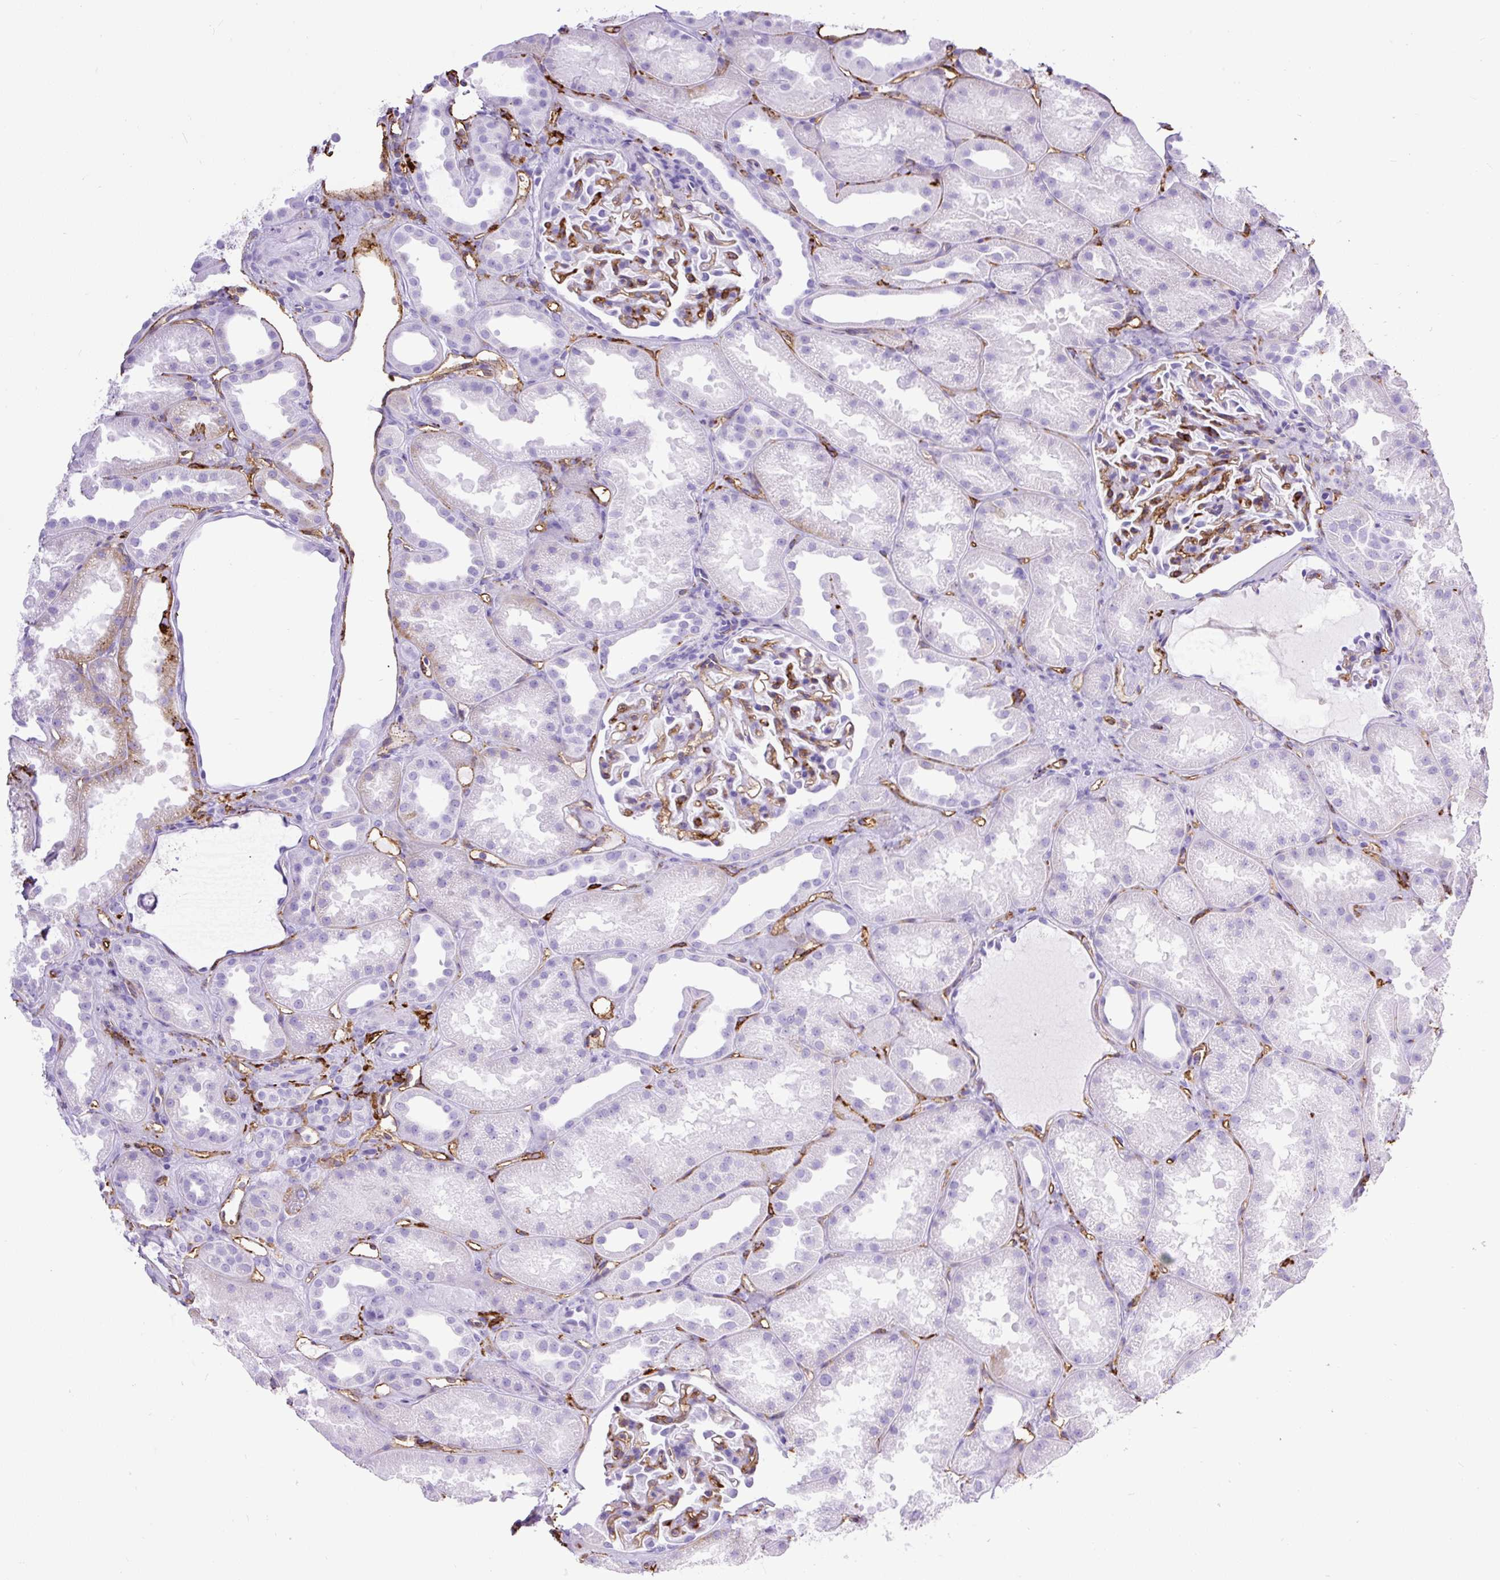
{"staining": {"intensity": "negative", "quantity": "none", "location": "none"}, "tissue": "kidney", "cell_type": "Cells in glomeruli", "image_type": "normal", "snomed": [{"axis": "morphology", "description": "Normal tissue, NOS"}, {"axis": "topography", "description": "Kidney"}], "caption": "This histopathology image is of normal kidney stained with immunohistochemistry (IHC) to label a protein in brown with the nuclei are counter-stained blue. There is no staining in cells in glomeruli.", "gene": "HLA", "patient": {"sex": "male", "age": 61}}